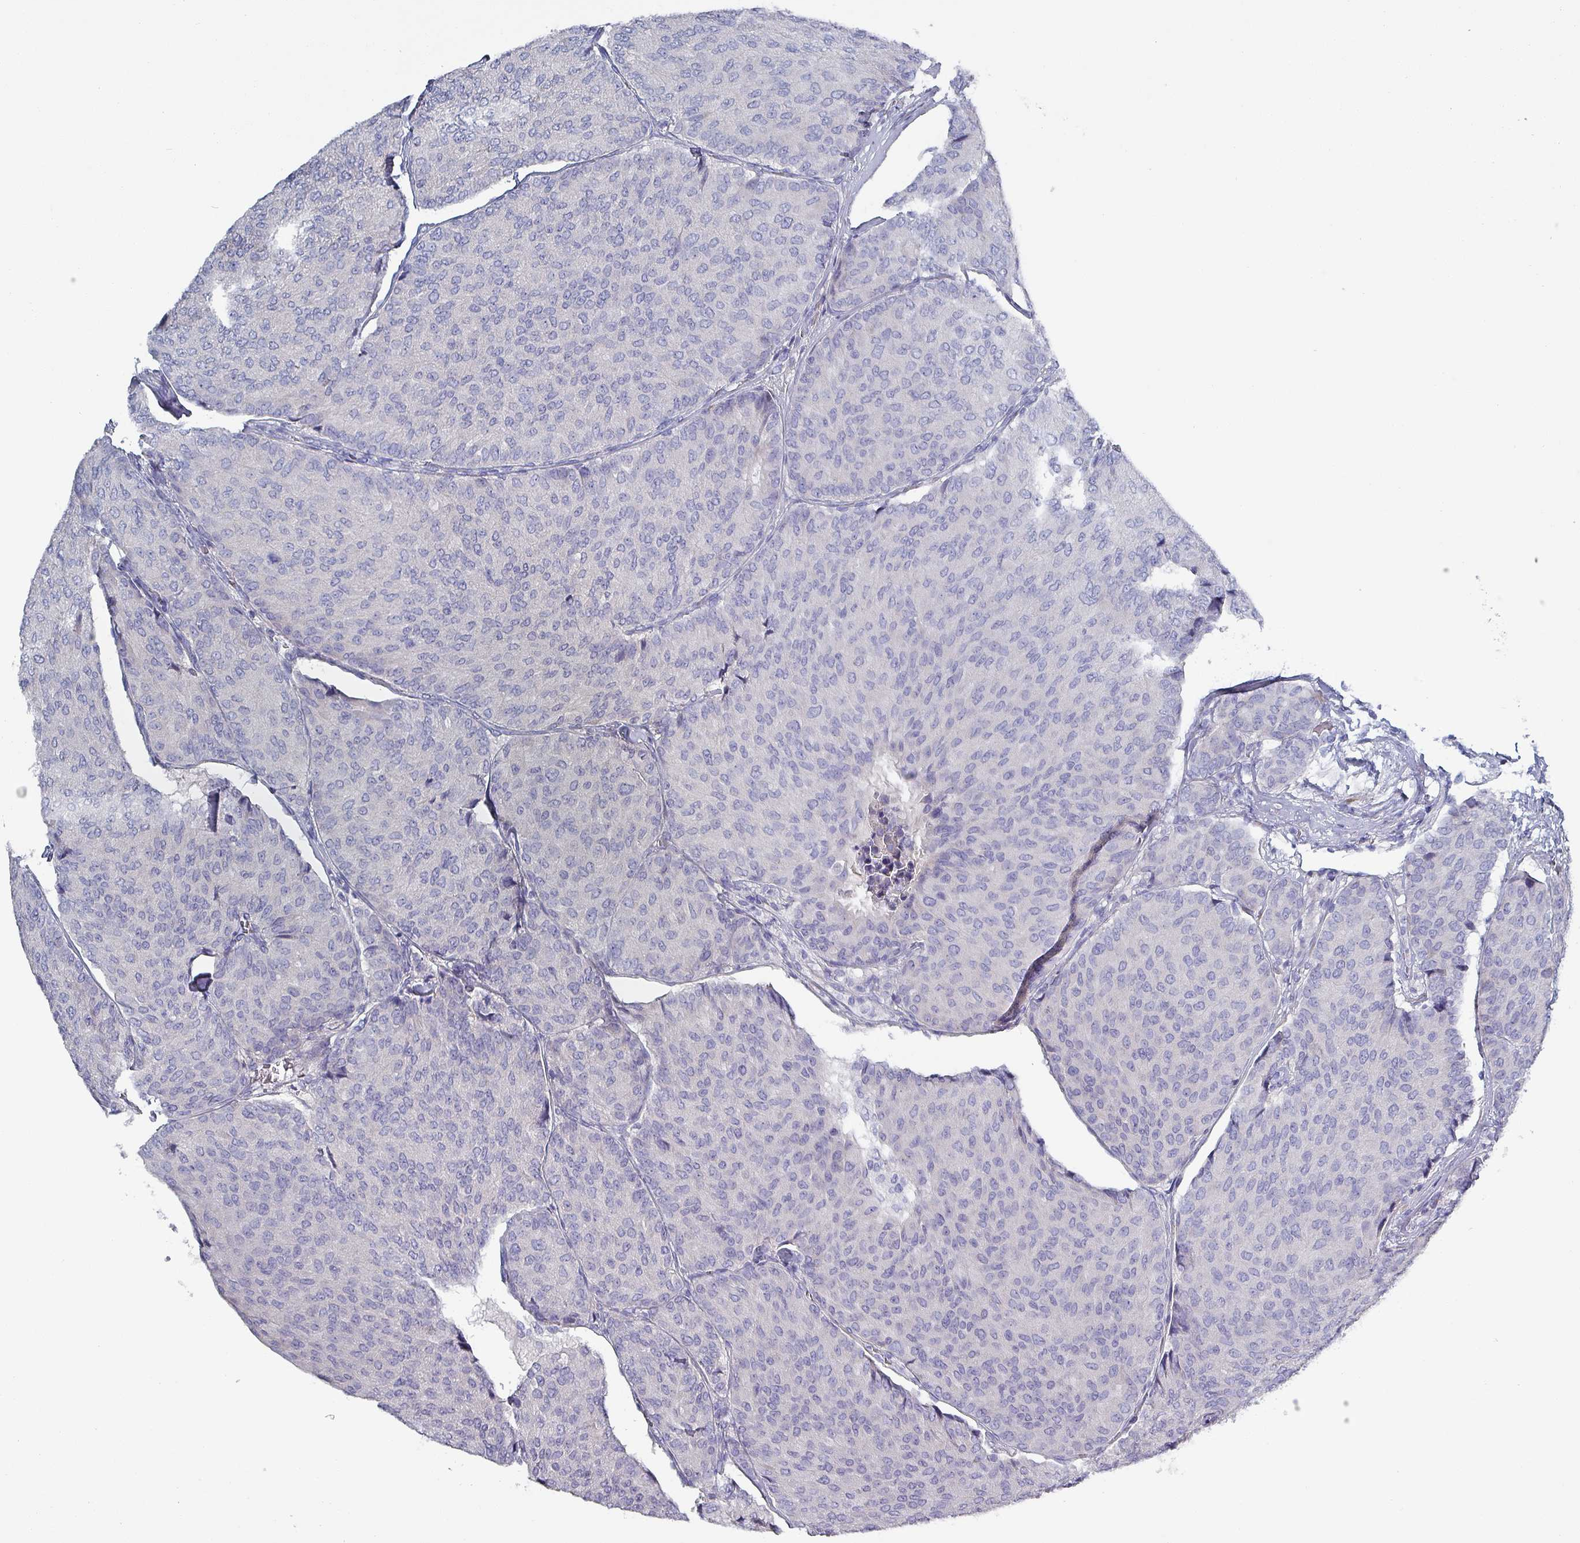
{"staining": {"intensity": "negative", "quantity": "none", "location": "none"}, "tissue": "breast cancer", "cell_type": "Tumor cells", "image_type": "cancer", "snomed": [{"axis": "morphology", "description": "Duct carcinoma"}, {"axis": "topography", "description": "Breast"}], "caption": "An IHC histopathology image of breast cancer (invasive ductal carcinoma) is shown. There is no staining in tumor cells of breast cancer (invasive ductal carcinoma). (Brightfield microscopy of DAB immunohistochemistry (IHC) at high magnification).", "gene": "DRD5", "patient": {"sex": "female", "age": 75}}